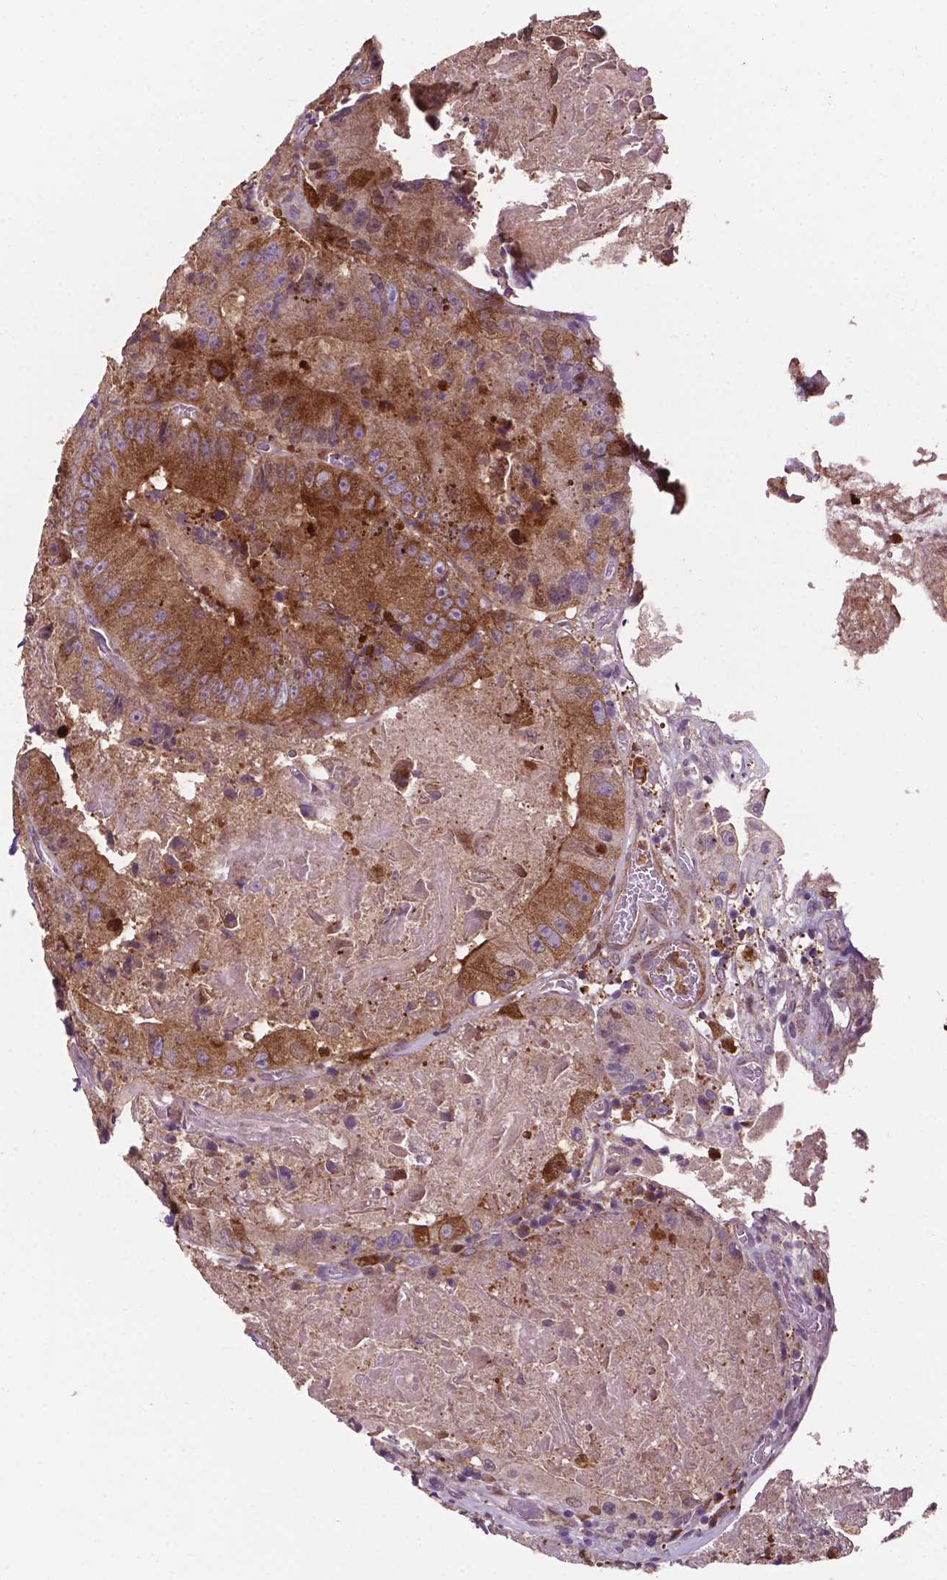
{"staining": {"intensity": "moderate", "quantity": ">75%", "location": "cytoplasmic/membranous"}, "tissue": "colorectal cancer", "cell_type": "Tumor cells", "image_type": "cancer", "snomed": [{"axis": "morphology", "description": "Adenocarcinoma, NOS"}, {"axis": "topography", "description": "Colon"}], "caption": "The histopathology image exhibits staining of adenocarcinoma (colorectal), revealing moderate cytoplasmic/membranous protein expression (brown color) within tumor cells.", "gene": "SMAD3", "patient": {"sex": "female", "age": 86}}